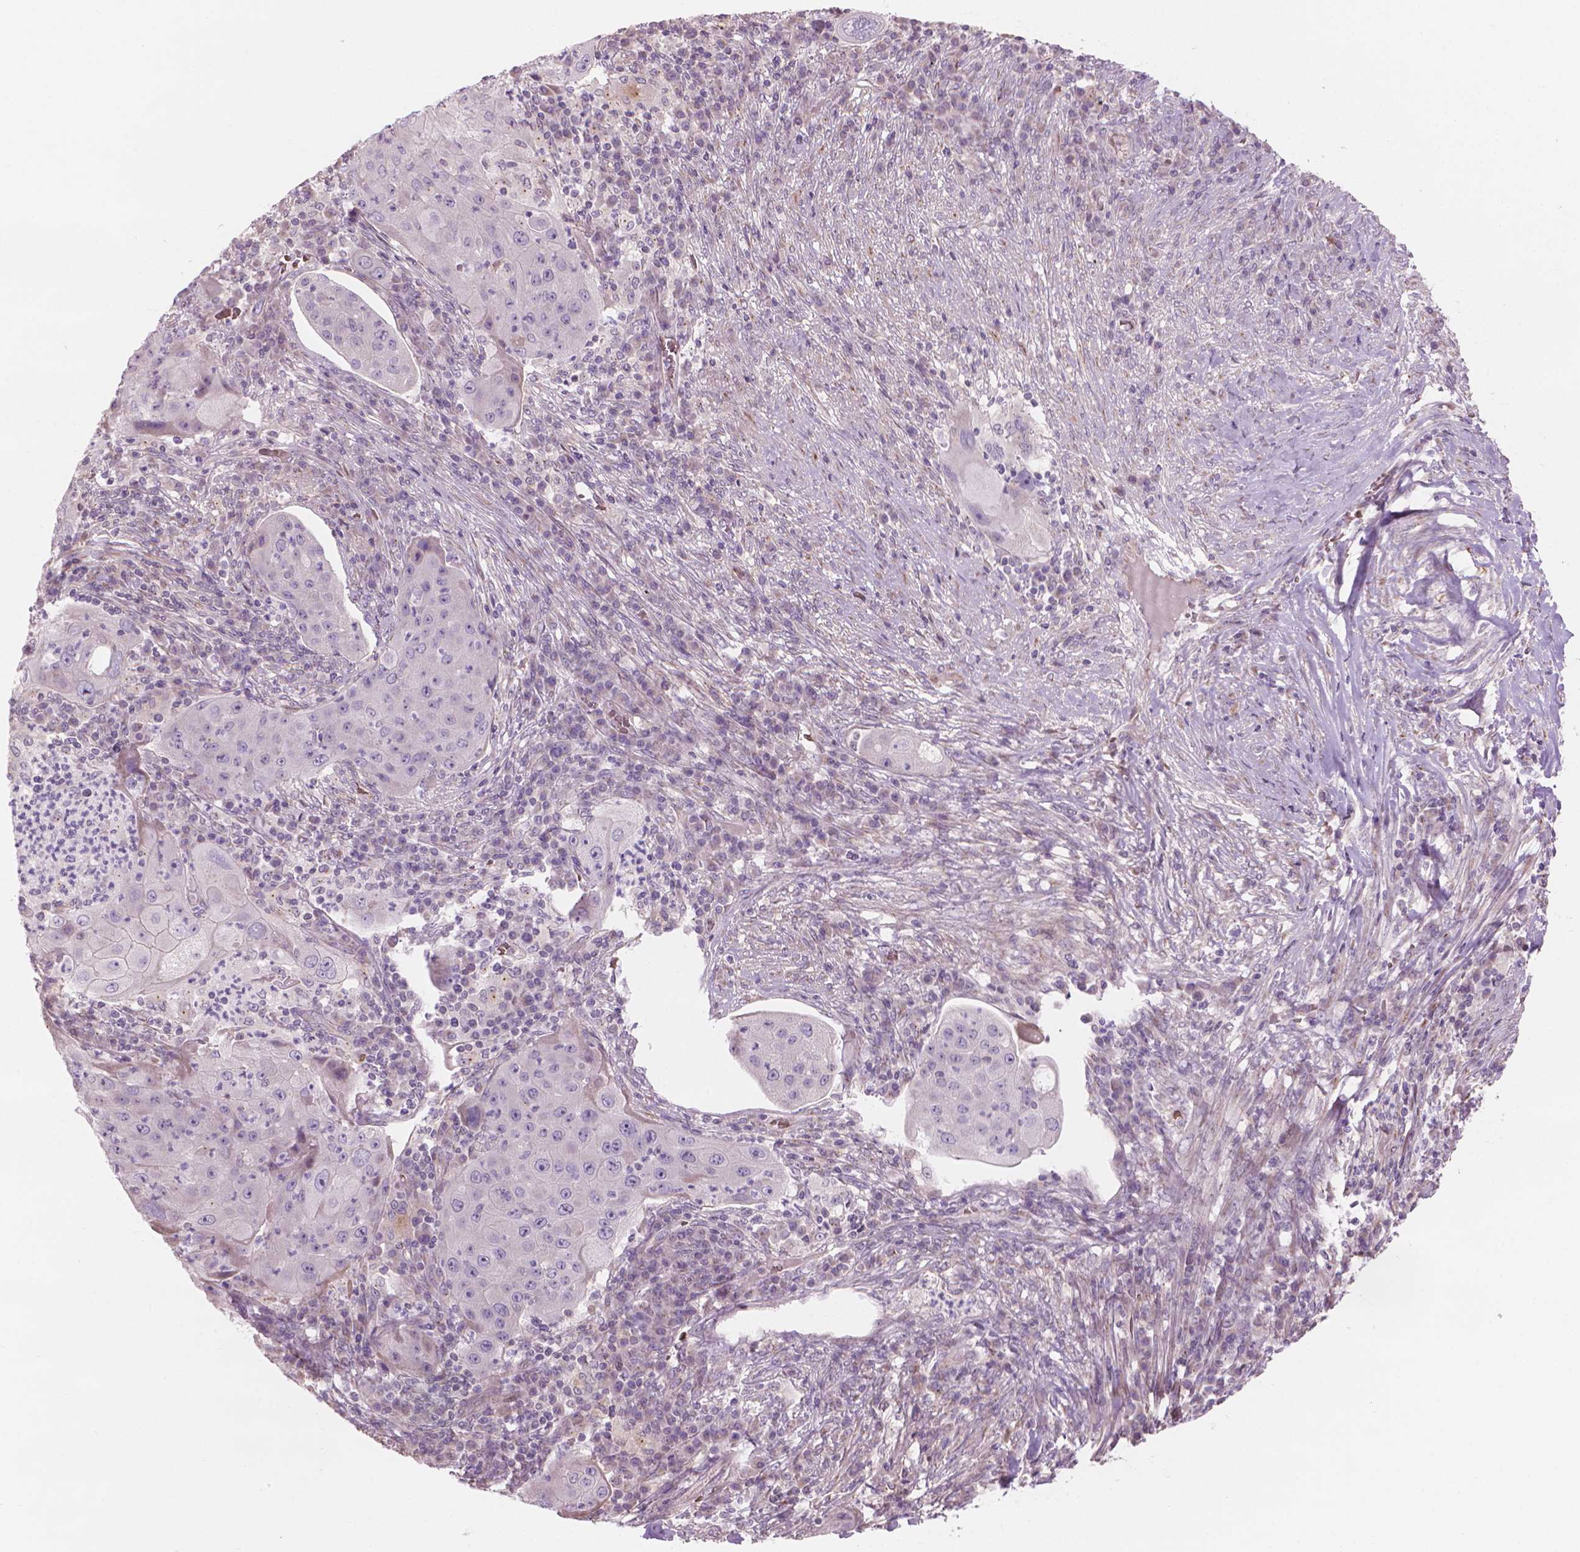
{"staining": {"intensity": "negative", "quantity": "none", "location": "none"}, "tissue": "lung cancer", "cell_type": "Tumor cells", "image_type": "cancer", "snomed": [{"axis": "morphology", "description": "Squamous cell carcinoma, NOS"}, {"axis": "topography", "description": "Lung"}], "caption": "This is a histopathology image of IHC staining of lung cancer, which shows no staining in tumor cells. (DAB (3,3'-diaminobenzidine) immunohistochemistry with hematoxylin counter stain).", "gene": "IFFO1", "patient": {"sex": "female", "age": 59}}